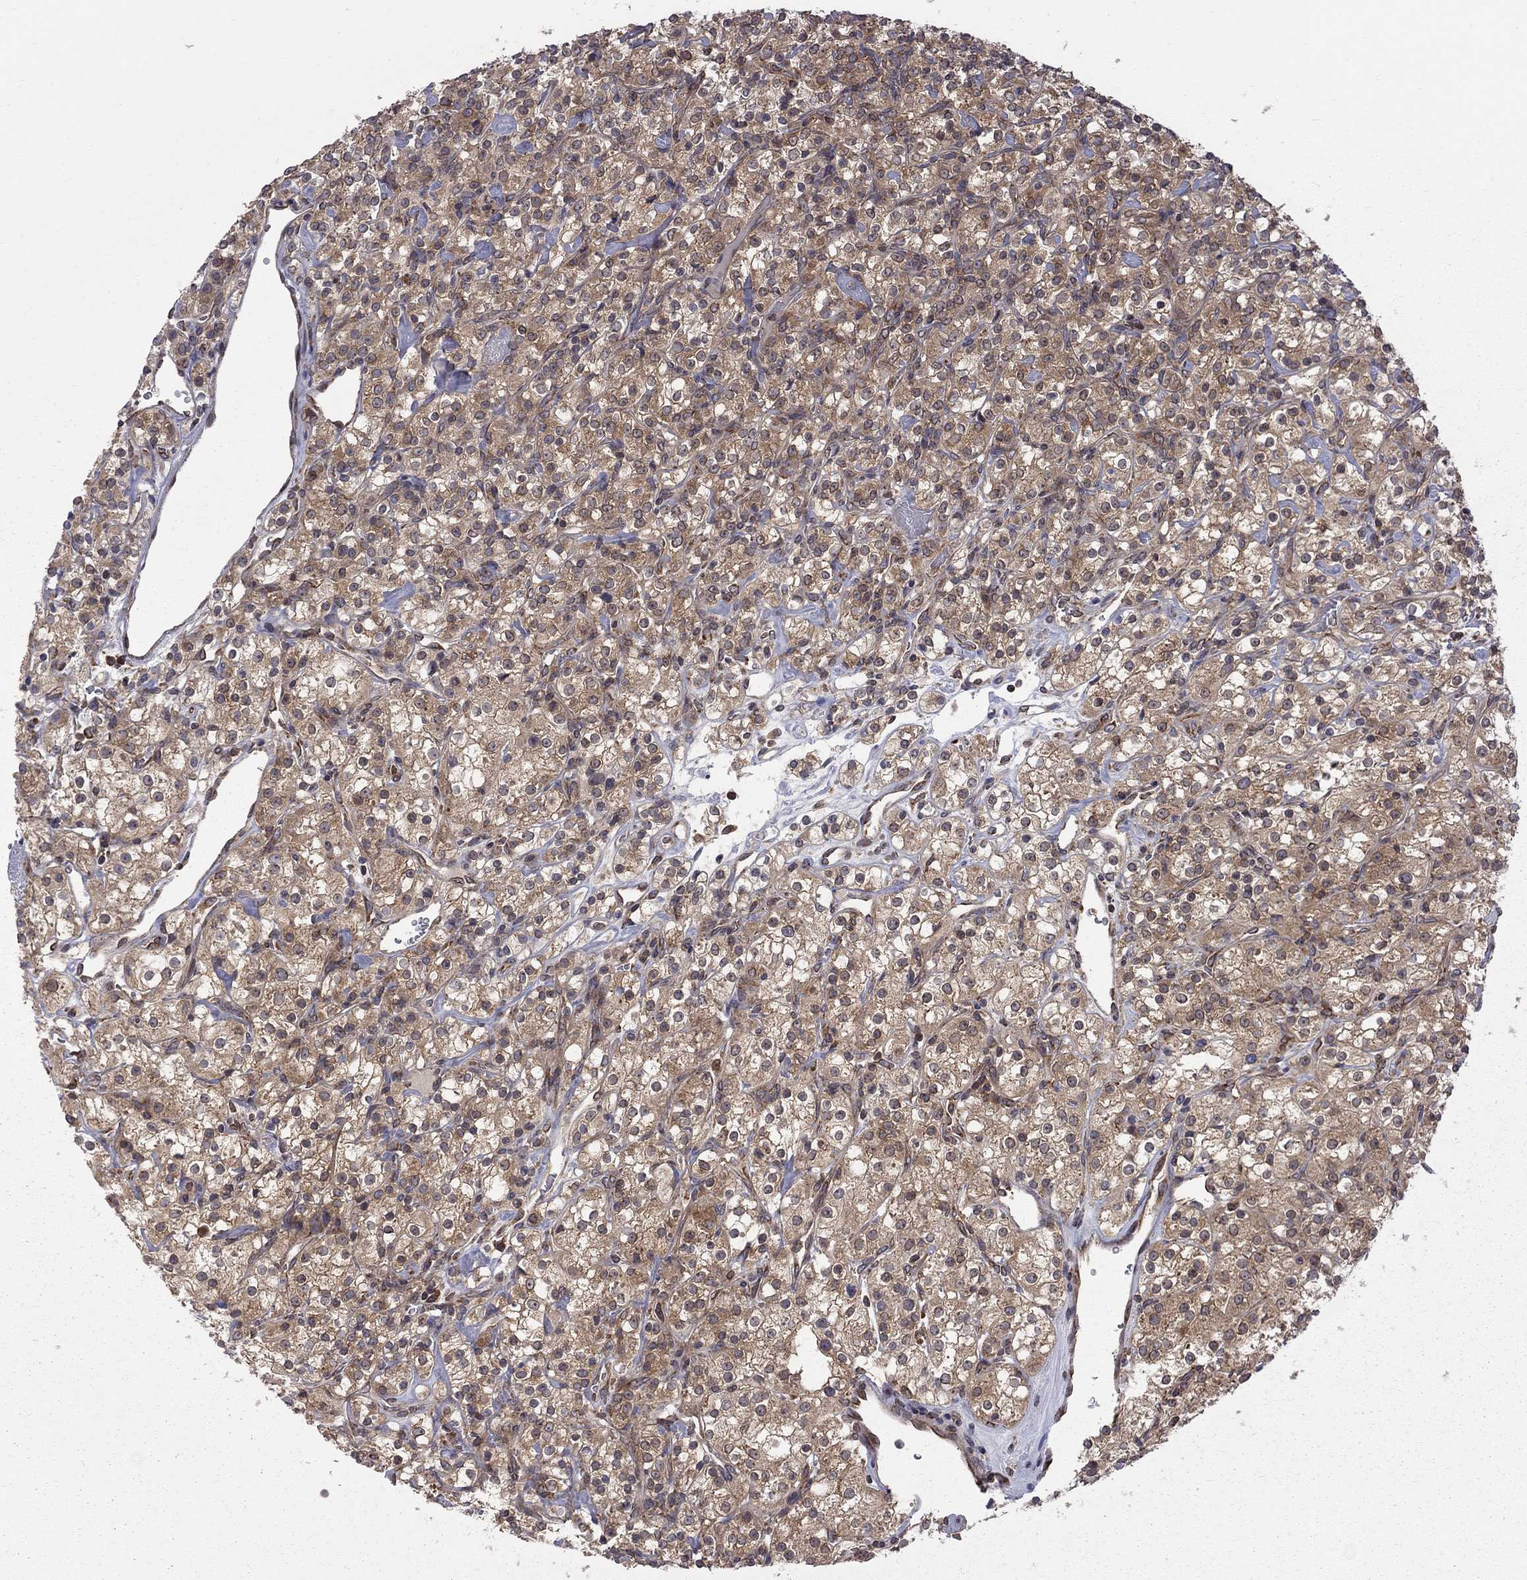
{"staining": {"intensity": "moderate", "quantity": ">75%", "location": "cytoplasmic/membranous"}, "tissue": "renal cancer", "cell_type": "Tumor cells", "image_type": "cancer", "snomed": [{"axis": "morphology", "description": "Adenocarcinoma, NOS"}, {"axis": "topography", "description": "Kidney"}], "caption": "IHC photomicrograph of neoplastic tissue: renal cancer stained using immunohistochemistry (IHC) demonstrates medium levels of moderate protein expression localized specifically in the cytoplasmic/membranous of tumor cells, appearing as a cytoplasmic/membranous brown color.", "gene": "NAA50", "patient": {"sex": "male", "age": 77}}